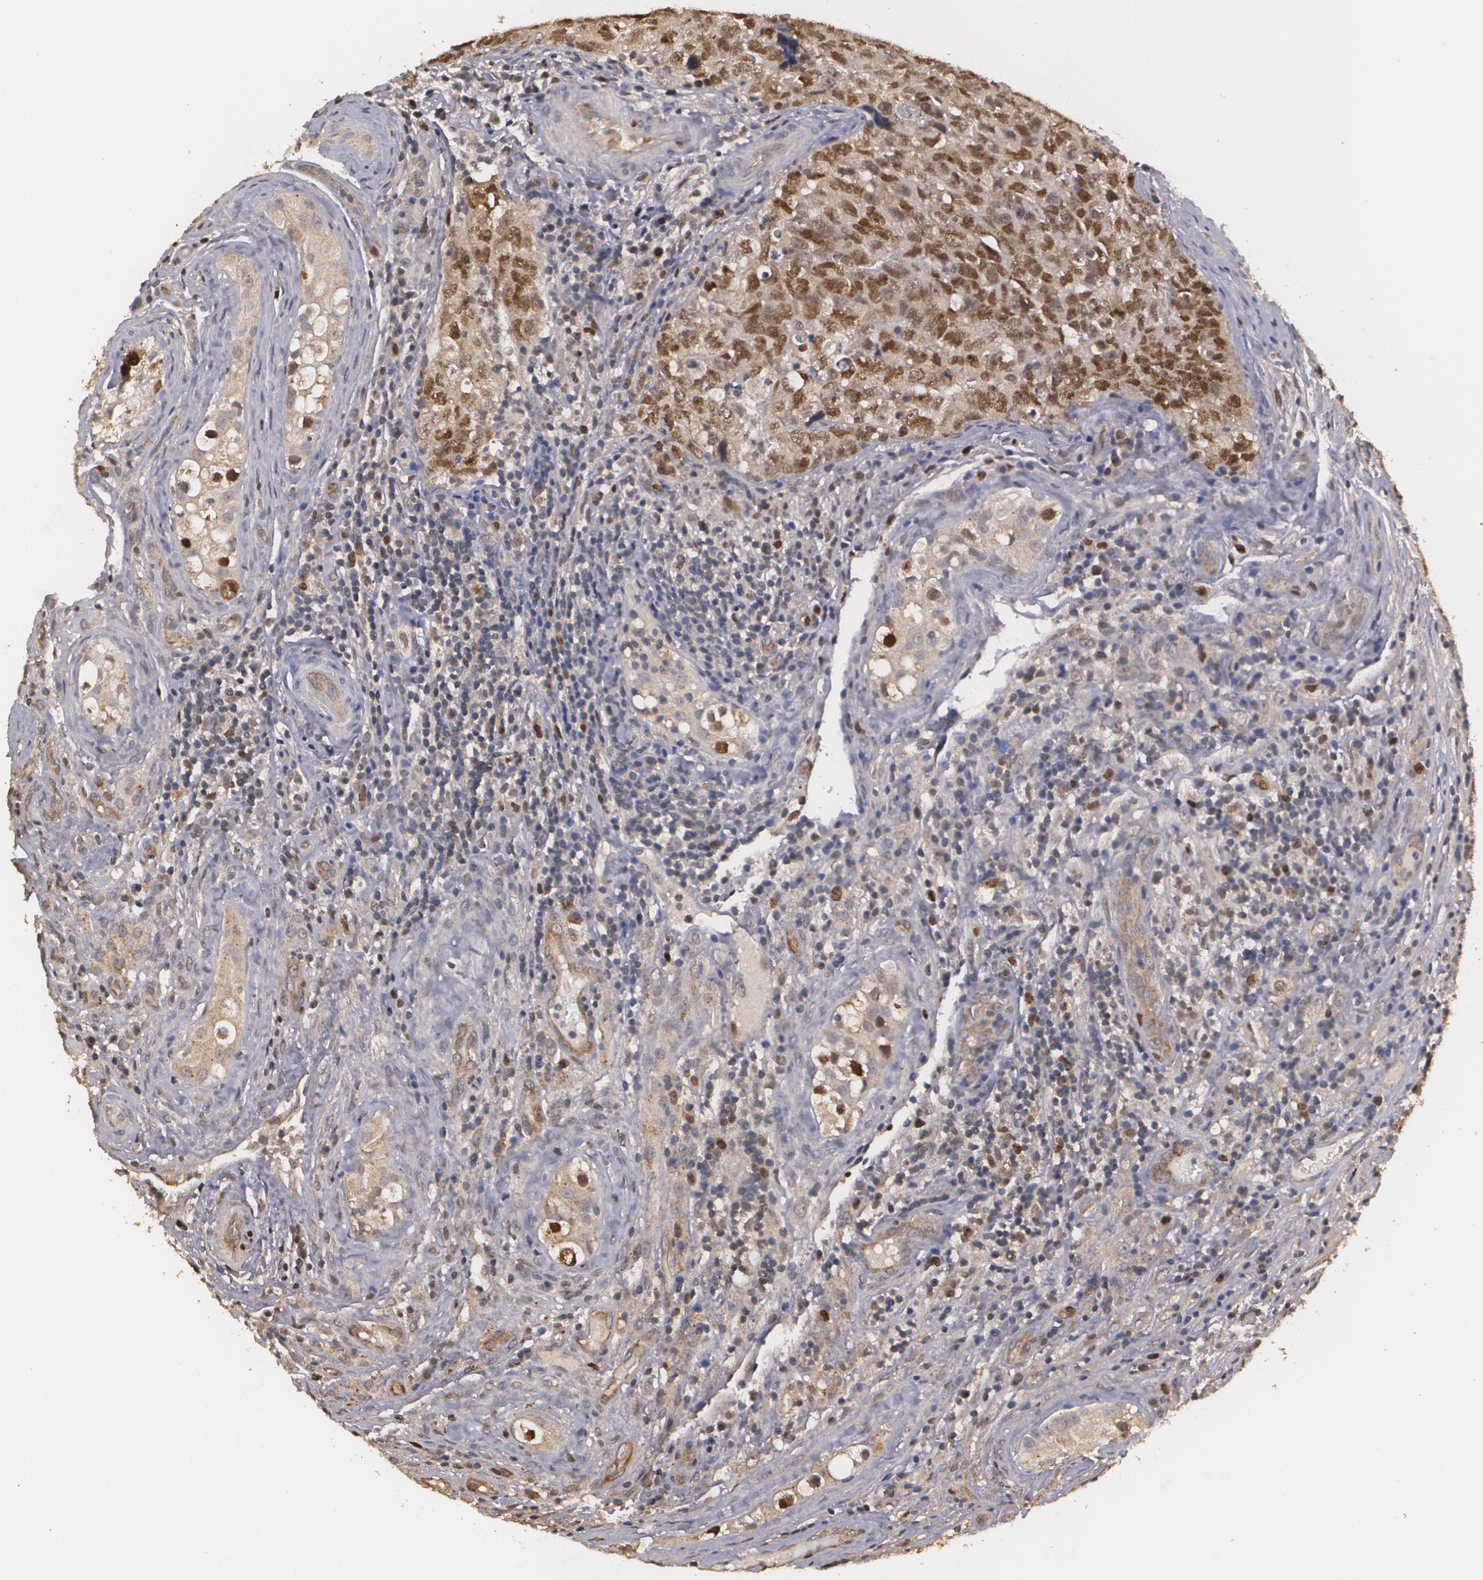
{"staining": {"intensity": "moderate", "quantity": ">75%", "location": "cytoplasmic/membranous,nuclear"}, "tissue": "testis cancer", "cell_type": "Tumor cells", "image_type": "cancer", "snomed": [{"axis": "morphology", "description": "Carcinoma, Embryonal, NOS"}, {"axis": "topography", "description": "Testis"}], "caption": "Protein staining demonstrates moderate cytoplasmic/membranous and nuclear expression in approximately >75% of tumor cells in testis cancer.", "gene": "BRCA1", "patient": {"sex": "male", "age": 31}}